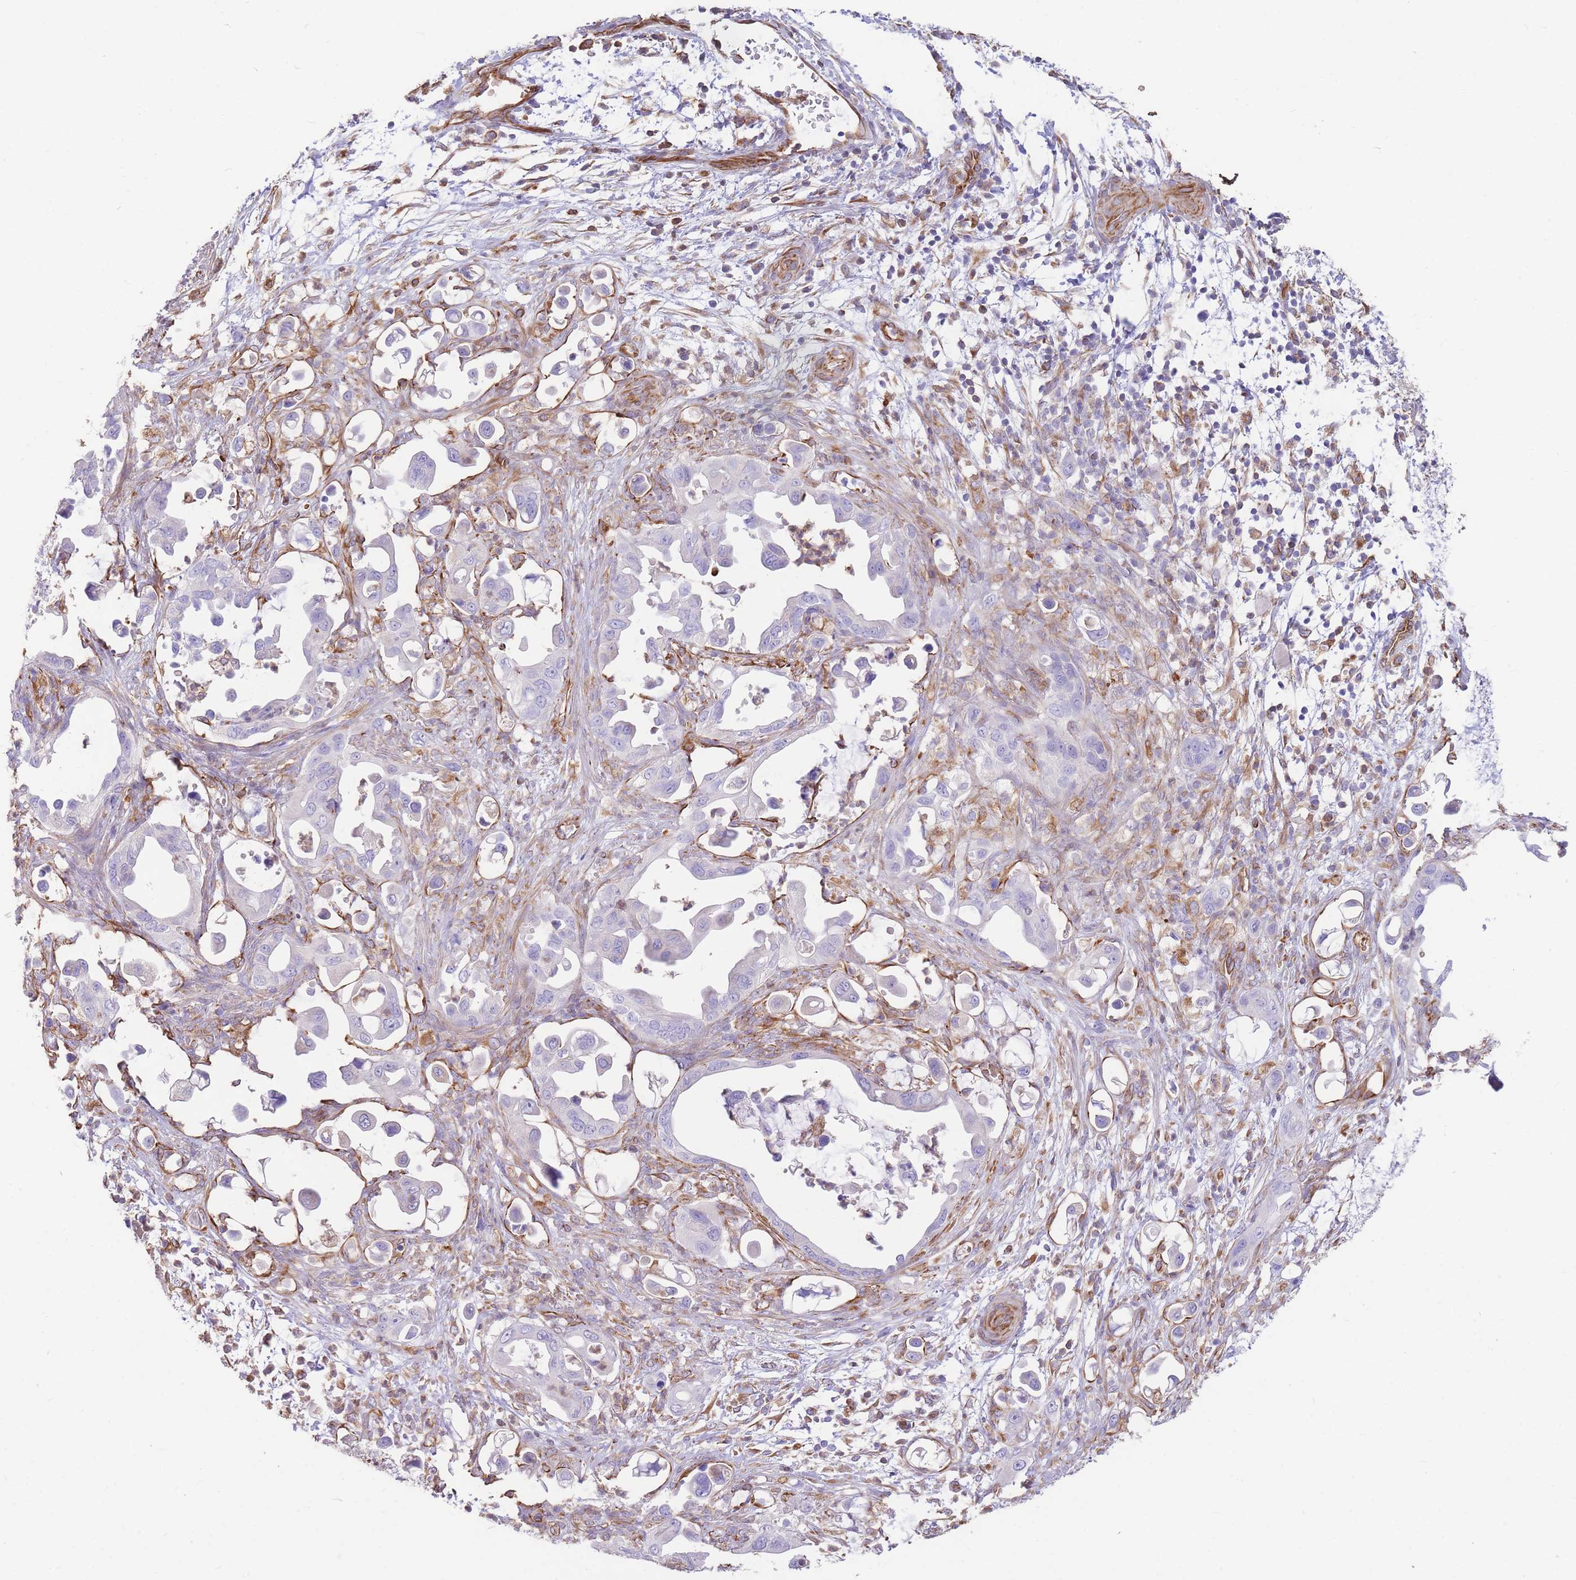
{"staining": {"intensity": "negative", "quantity": "none", "location": "none"}, "tissue": "pancreatic cancer", "cell_type": "Tumor cells", "image_type": "cancer", "snomed": [{"axis": "morphology", "description": "Adenocarcinoma, NOS"}, {"axis": "topography", "description": "Pancreas"}], "caption": "The photomicrograph displays no significant expression in tumor cells of pancreatic cancer (adenocarcinoma). (Brightfield microscopy of DAB IHC at high magnification).", "gene": "ANKRD53", "patient": {"sex": "male", "age": 61}}